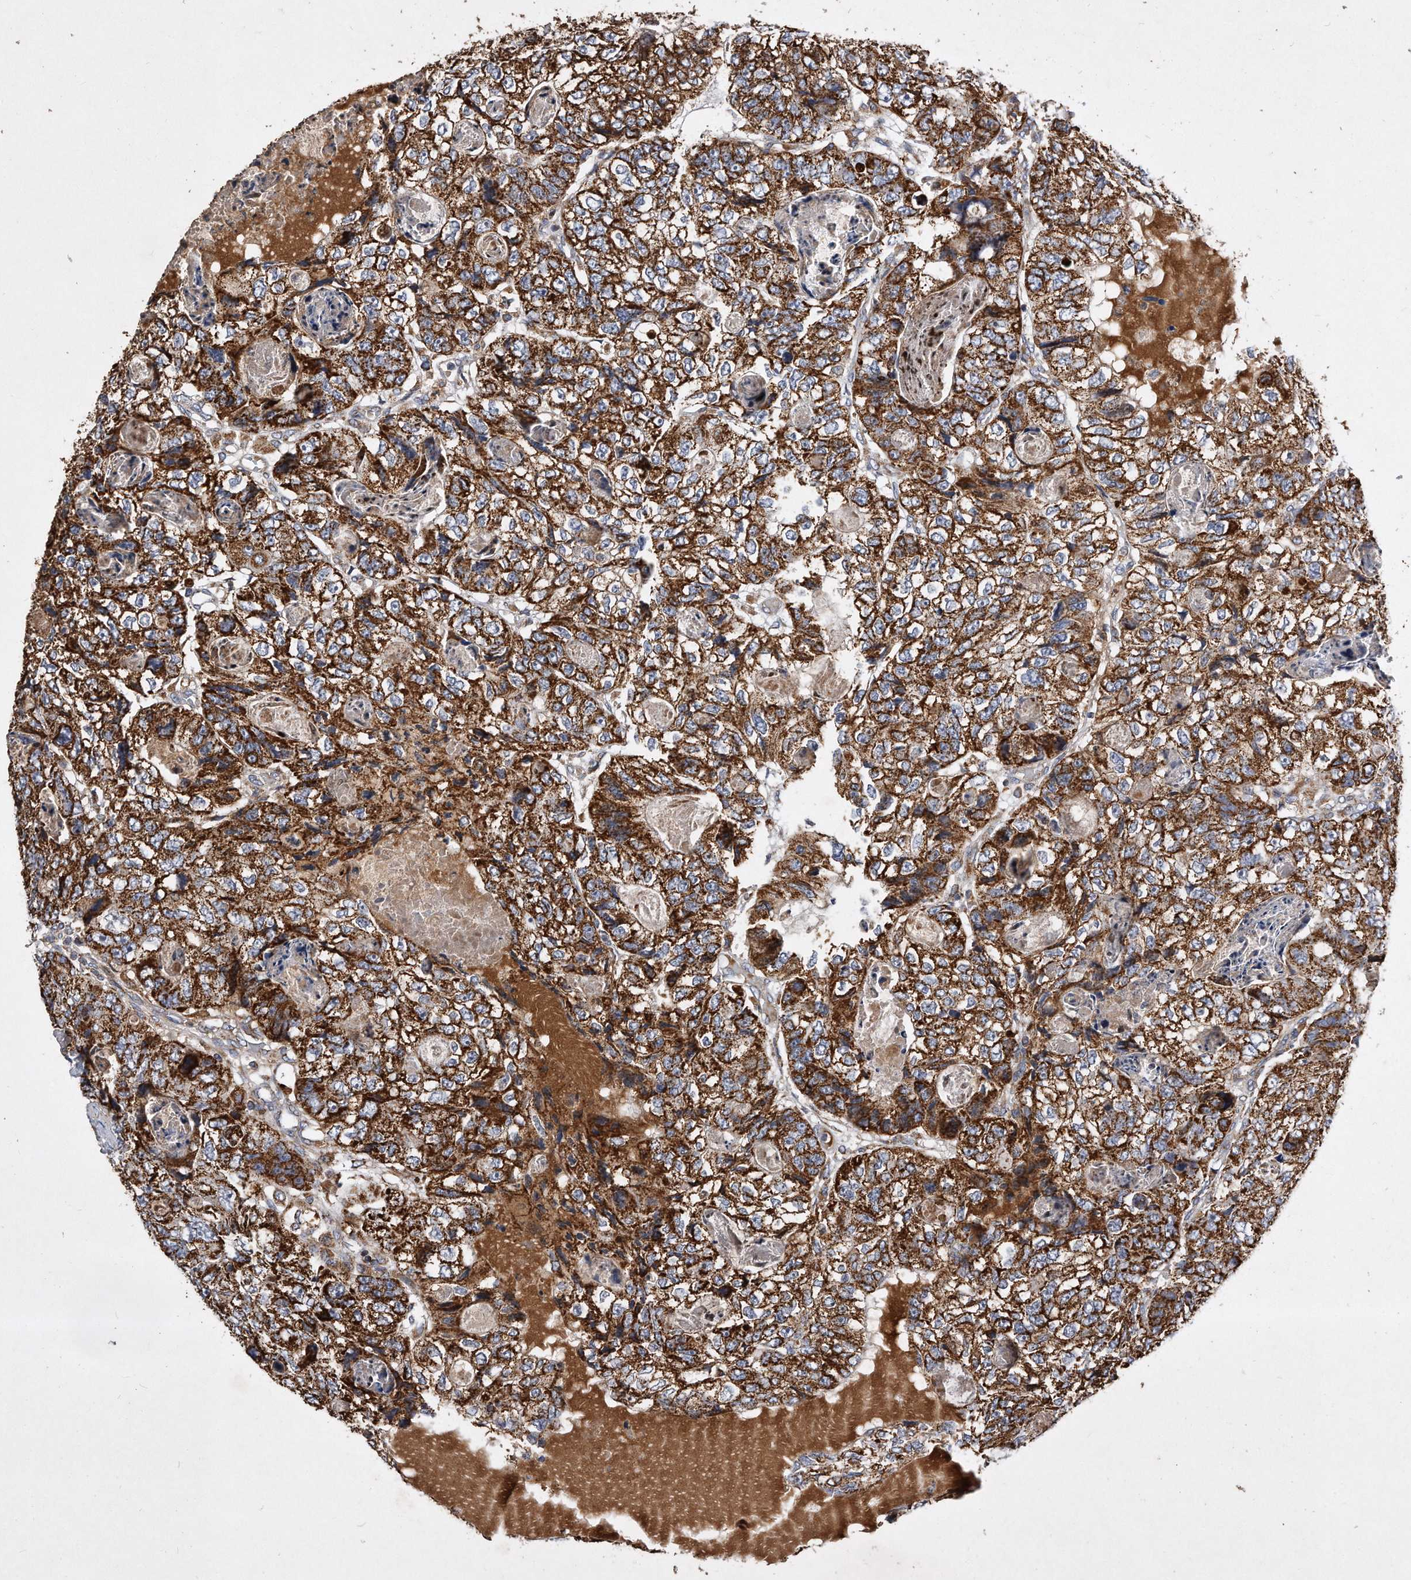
{"staining": {"intensity": "strong", "quantity": ">75%", "location": "cytoplasmic/membranous"}, "tissue": "colorectal cancer", "cell_type": "Tumor cells", "image_type": "cancer", "snomed": [{"axis": "morphology", "description": "Adenocarcinoma, NOS"}, {"axis": "topography", "description": "Rectum"}], "caption": "Immunohistochemical staining of human colorectal adenocarcinoma demonstrates high levels of strong cytoplasmic/membranous positivity in approximately >75% of tumor cells.", "gene": "PPP5C", "patient": {"sex": "male", "age": 59}}